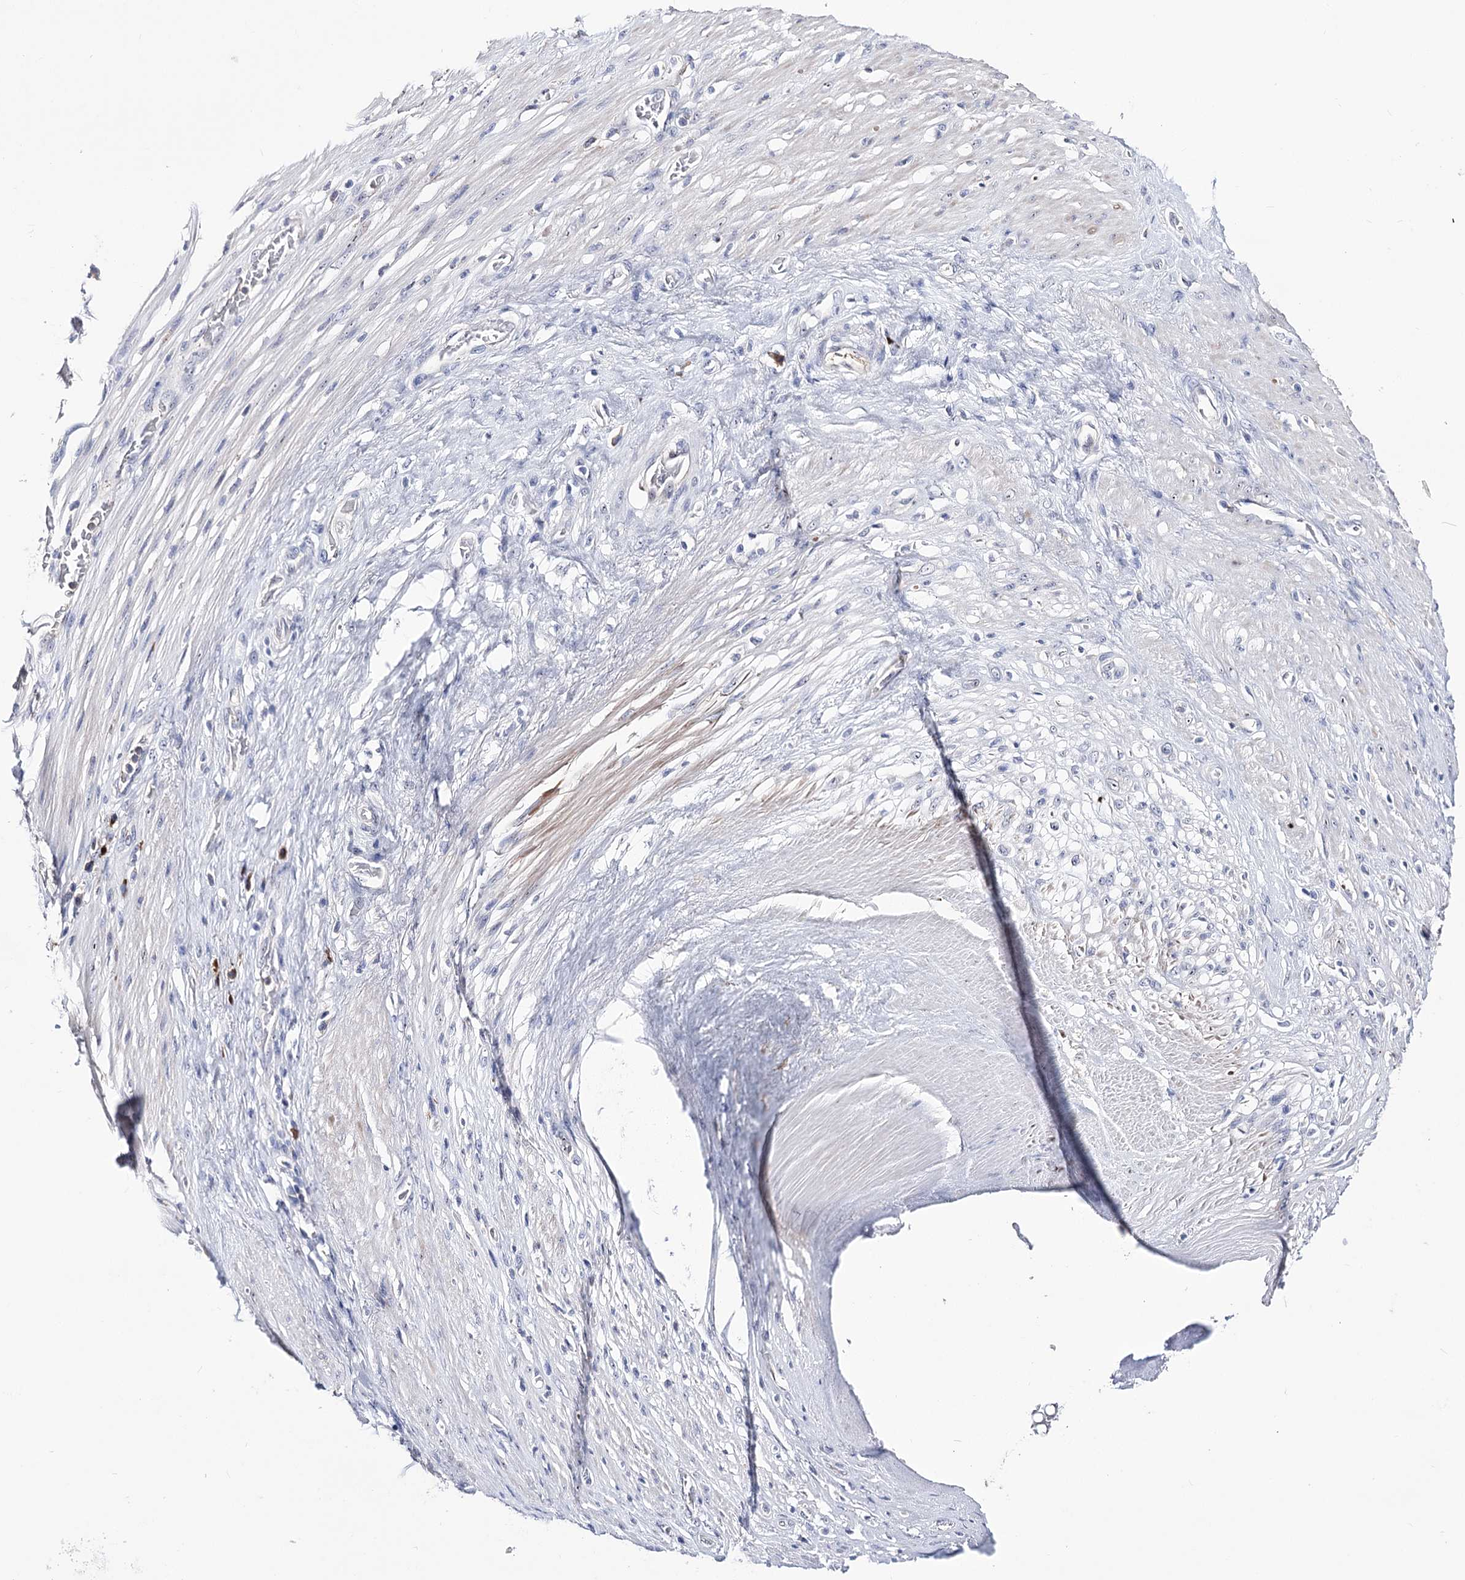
{"staining": {"intensity": "moderate", "quantity": "25%-75%", "location": "nuclear"}, "tissue": "stomach cancer", "cell_type": "Tumor cells", "image_type": "cancer", "snomed": [{"axis": "morphology", "description": "Adenocarcinoma, NOS"}, {"axis": "morphology", "description": "Adenocarcinoma, High grade"}, {"axis": "topography", "description": "Stomach, upper"}, {"axis": "topography", "description": "Stomach, lower"}], "caption": "Moderate nuclear staining is appreciated in about 25%-75% of tumor cells in stomach cancer (high-grade adenocarcinoma). (DAB = brown stain, brightfield microscopy at high magnification).", "gene": "PCGF5", "patient": {"sex": "female", "age": 65}}